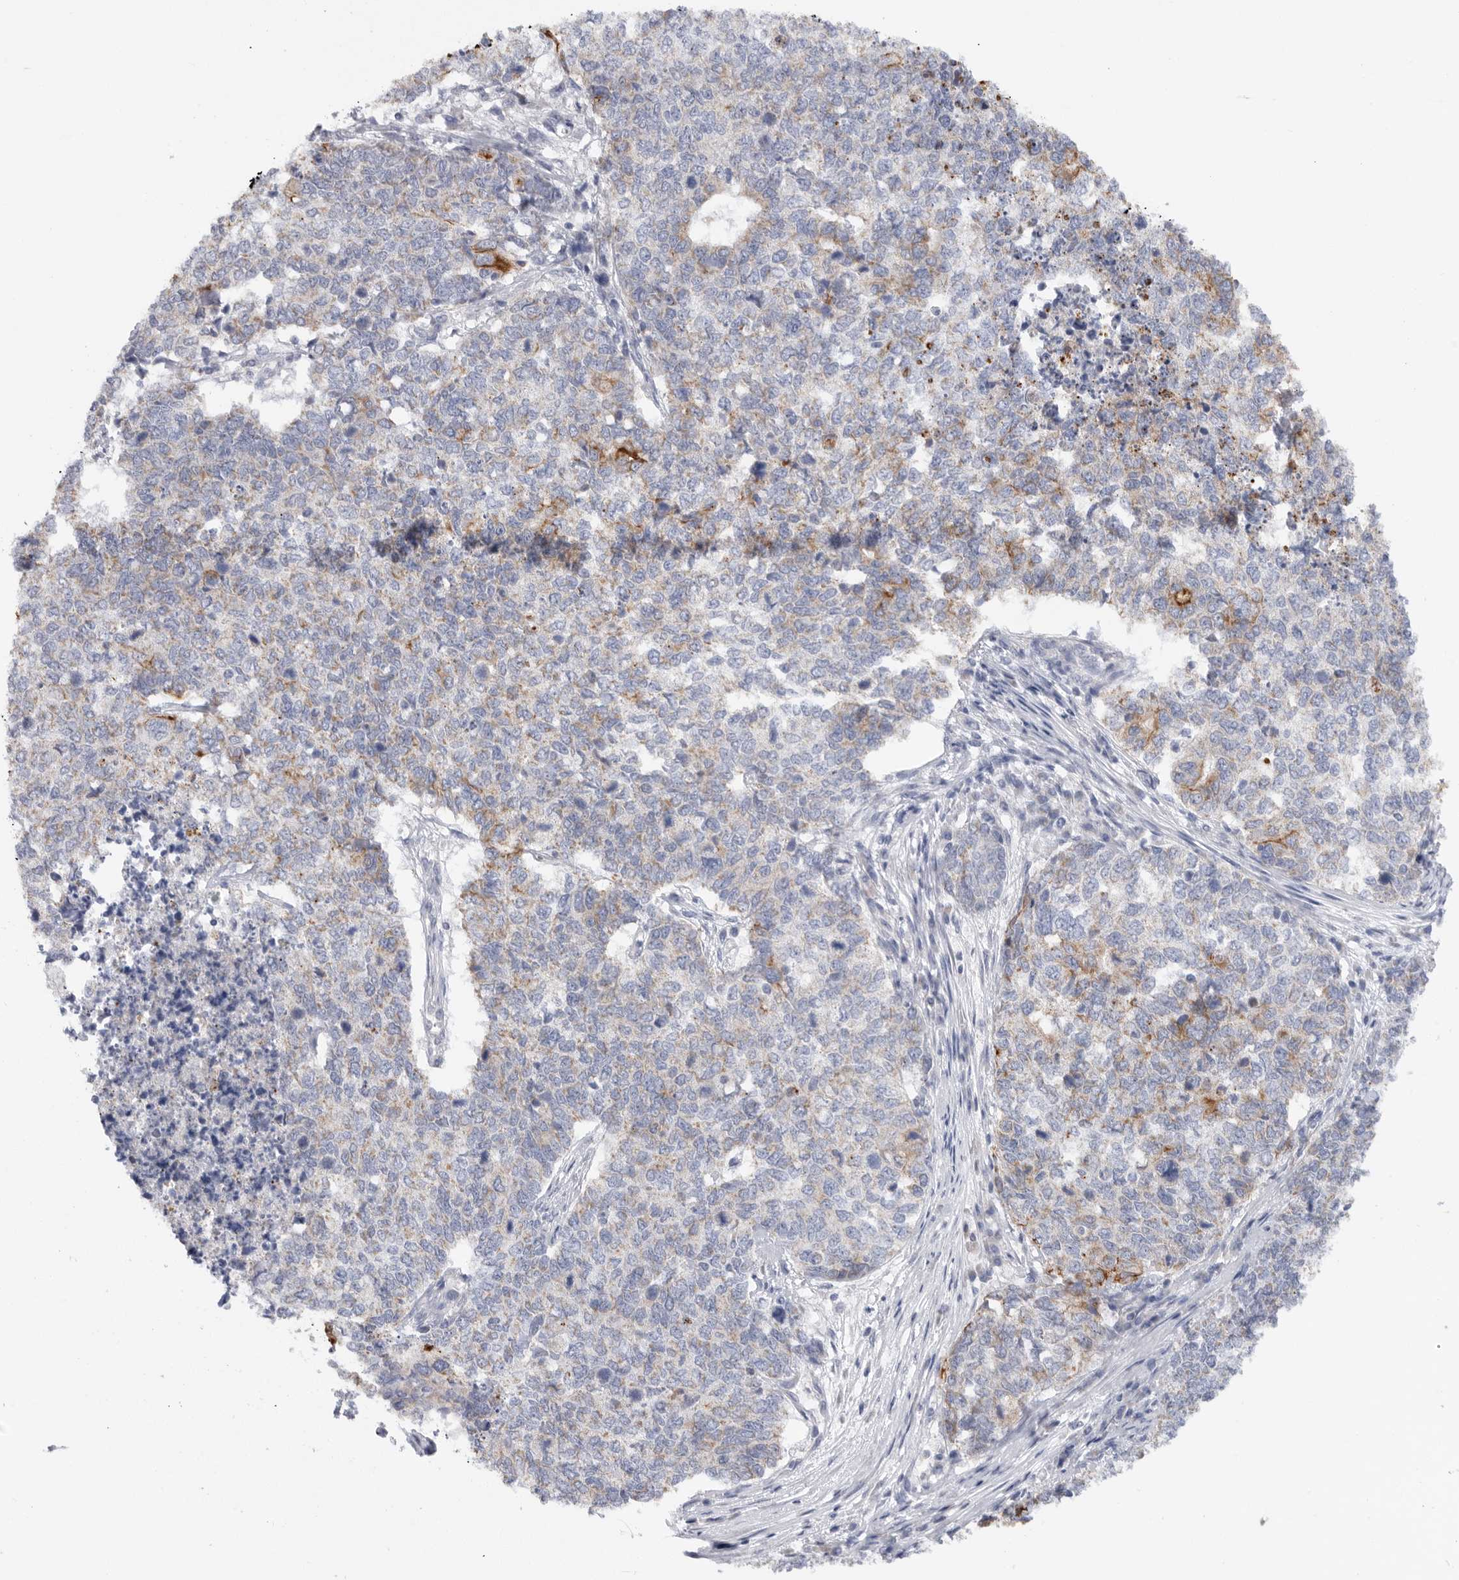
{"staining": {"intensity": "moderate", "quantity": "<25%", "location": "cytoplasmic/membranous"}, "tissue": "cervical cancer", "cell_type": "Tumor cells", "image_type": "cancer", "snomed": [{"axis": "morphology", "description": "Squamous cell carcinoma, NOS"}, {"axis": "topography", "description": "Cervix"}], "caption": "Human cervical cancer (squamous cell carcinoma) stained for a protein (brown) reveals moderate cytoplasmic/membranous positive expression in approximately <25% of tumor cells.", "gene": "MTFR1L", "patient": {"sex": "female", "age": 63}}